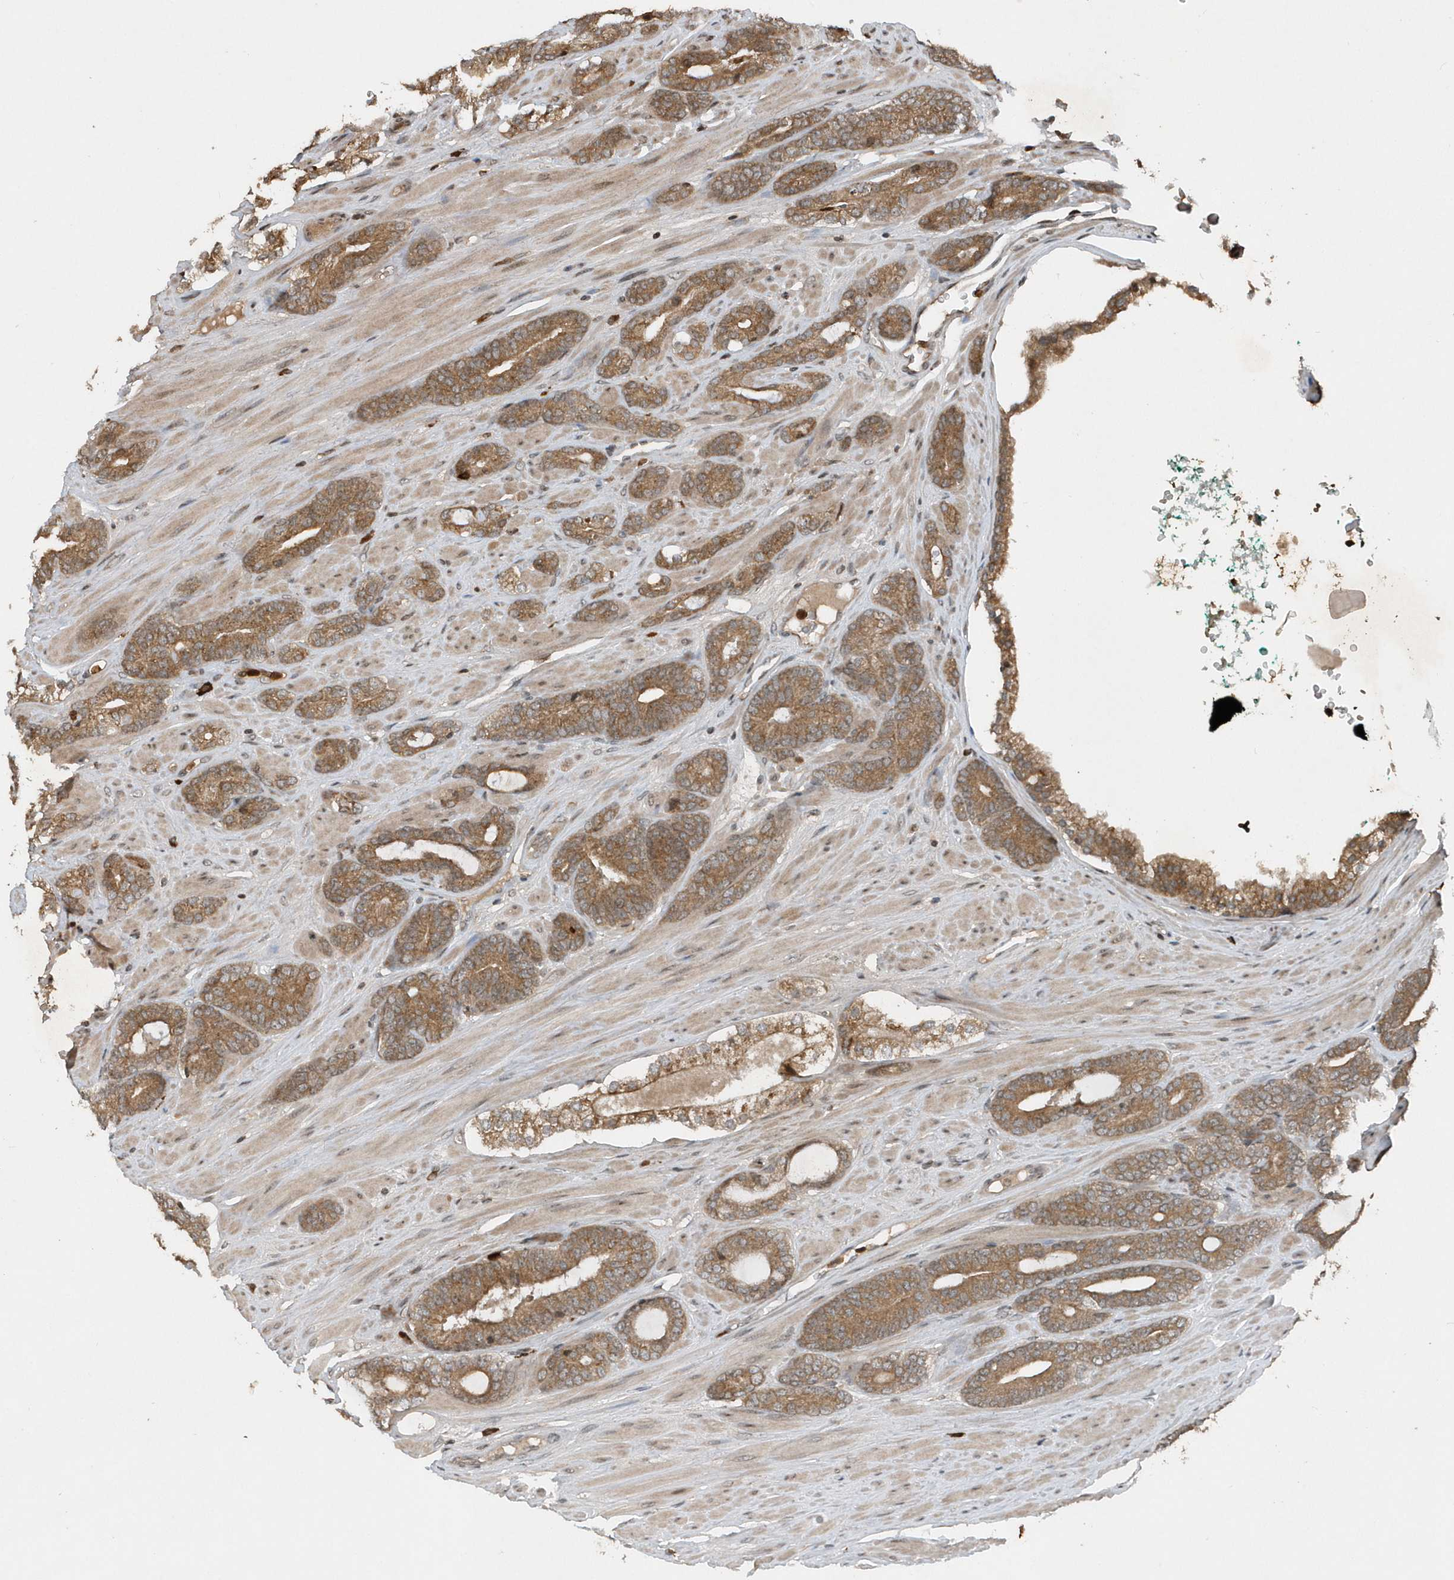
{"staining": {"intensity": "moderate", "quantity": ">75%", "location": "cytoplasmic/membranous"}, "tissue": "prostate cancer", "cell_type": "Tumor cells", "image_type": "cancer", "snomed": [{"axis": "morphology", "description": "Adenocarcinoma, Low grade"}, {"axis": "topography", "description": "Prostate"}], "caption": "Immunohistochemical staining of human prostate cancer exhibits medium levels of moderate cytoplasmic/membranous expression in about >75% of tumor cells.", "gene": "EIF2B1", "patient": {"sex": "male", "age": 63}}